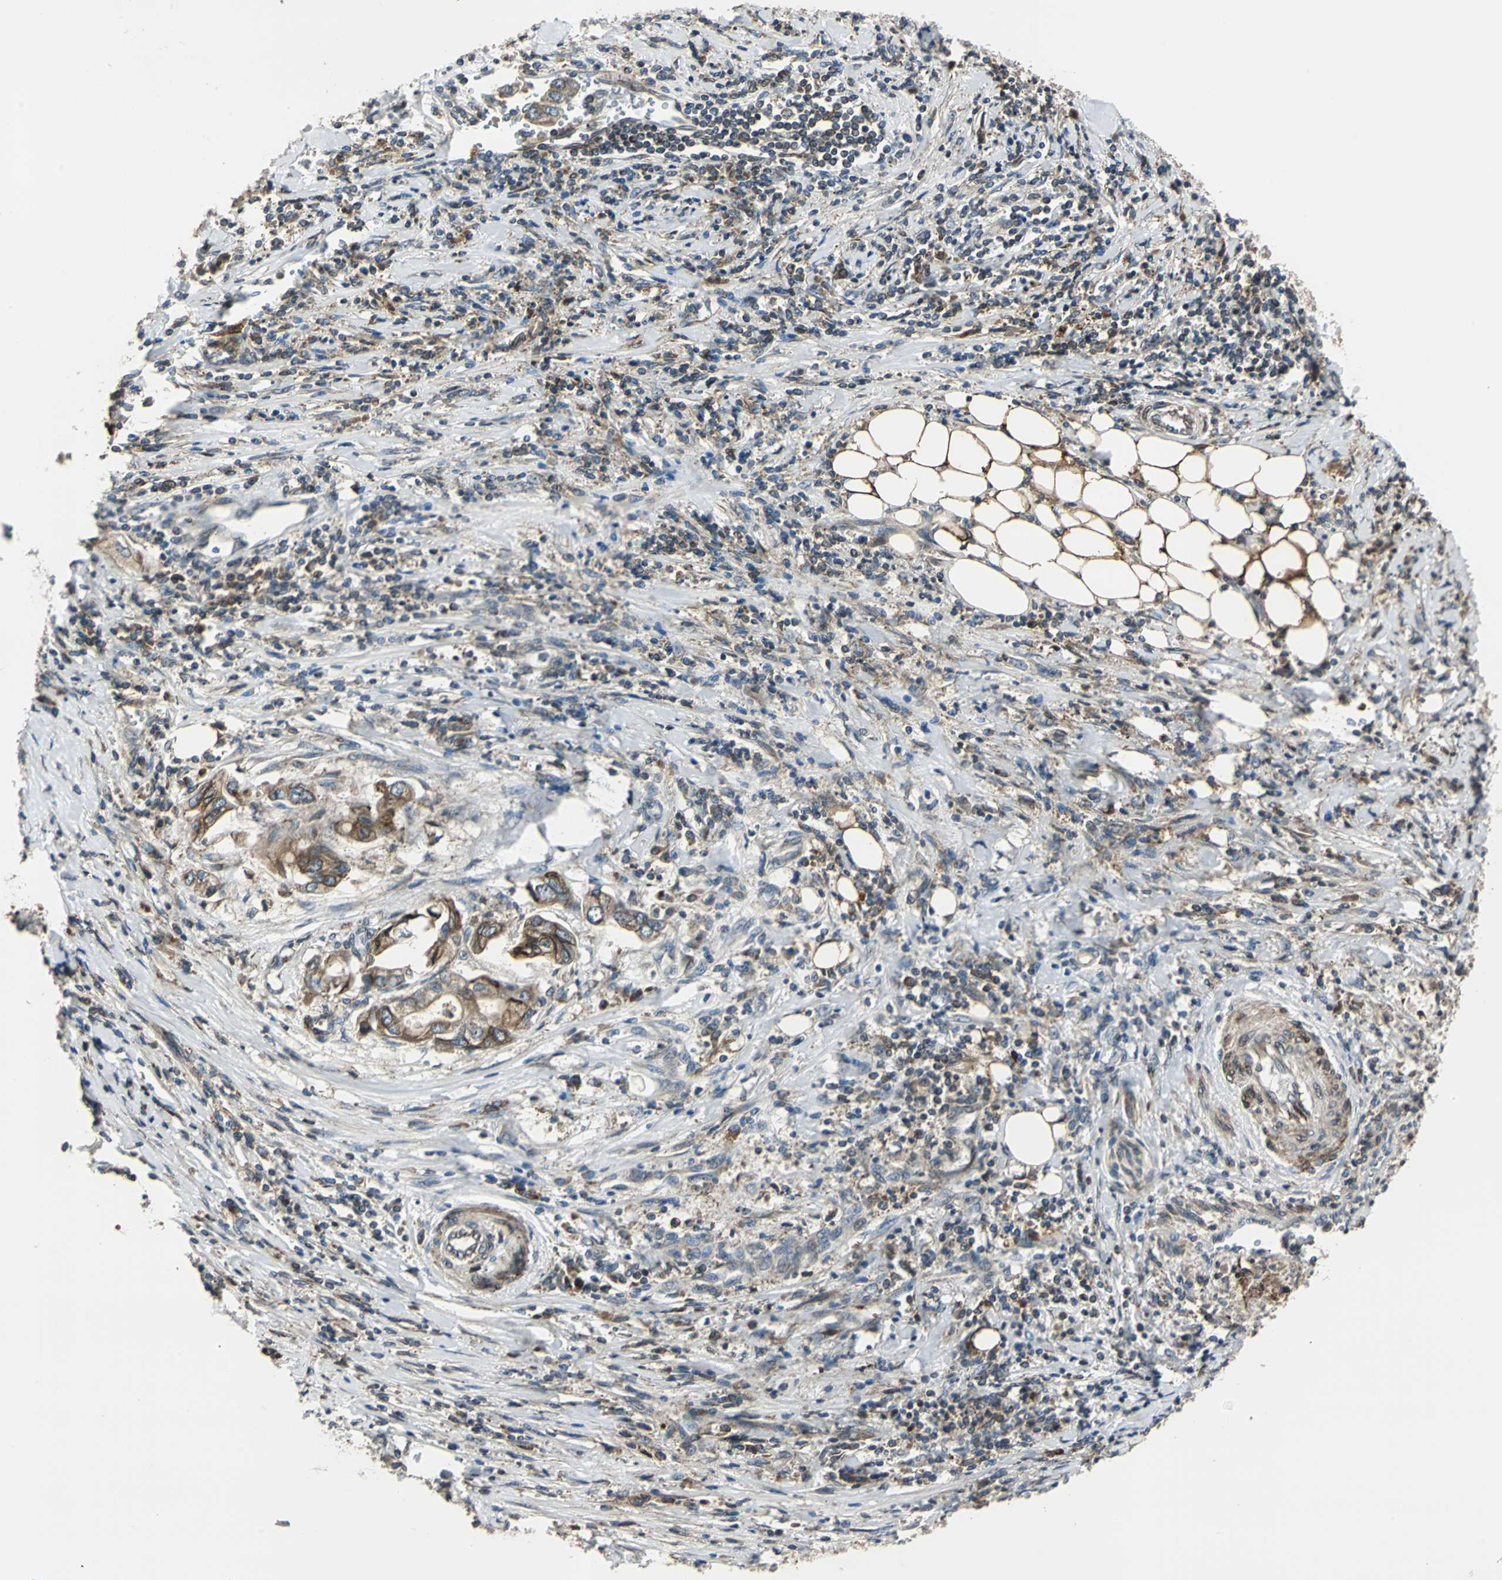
{"staining": {"intensity": "moderate", "quantity": ">75%", "location": "cytoplasmic/membranous"}, "tissue": "stomach cancer", "cell_type": "Tumor cells", "image_type": "cancer", "snomed": [{"axis": "morphology", "description": "Adenocarcinoma, NOS"}, {"axis": "topography", "description": "Stomach"}], "caption": "The histopathology image shows immunohistochemical staining of stomach cancer. There is moderate cytoplasmic/membranous positivity is appreciated in approximately >75% of tumor cells. (Stains: DAB in brown, nuclei in blue, Microscopy: brightfield microscopy at high magnification).", "gene": "HTATIP2", "patient": {"sex": "male", "age": 62}}